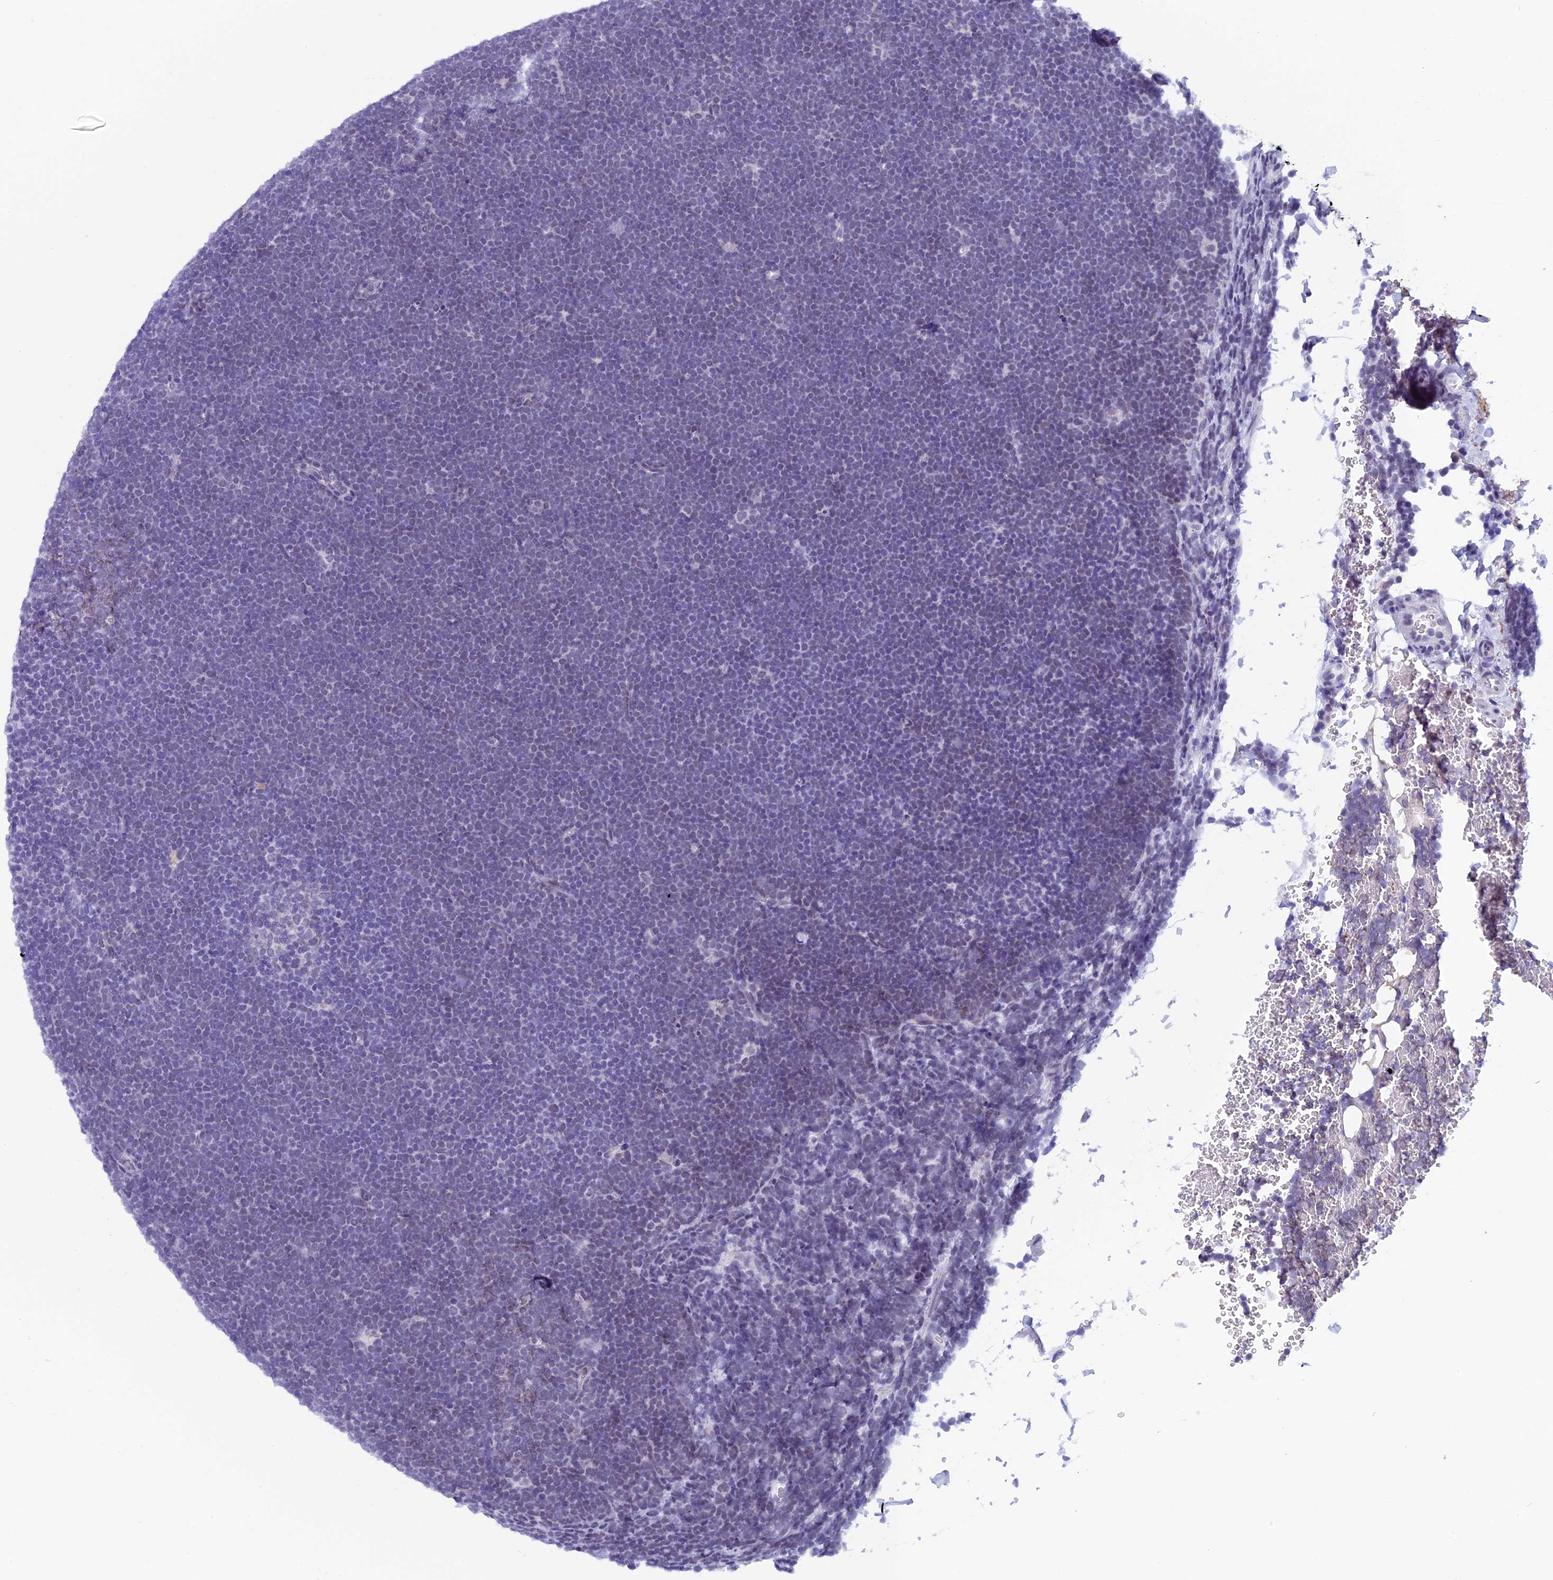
{"staining": {"intensity": "negative", "quantity": "none", "location": "none"}, "tissue": "lymphoma", "cell_type": "Tumor cells", "image_type": "cancer", "snomed": [{"axis": "morphology", "description": "Malignant lymphoma, non-Hodgkin's type, High grade"}, {"axis": "topography", "description": "Lymph node"}], "caption": "Tumor cells show no significant protein expression in lymphoma.", "gene": "ZNF317", "patient": {"sex": "male", "age": 13}}